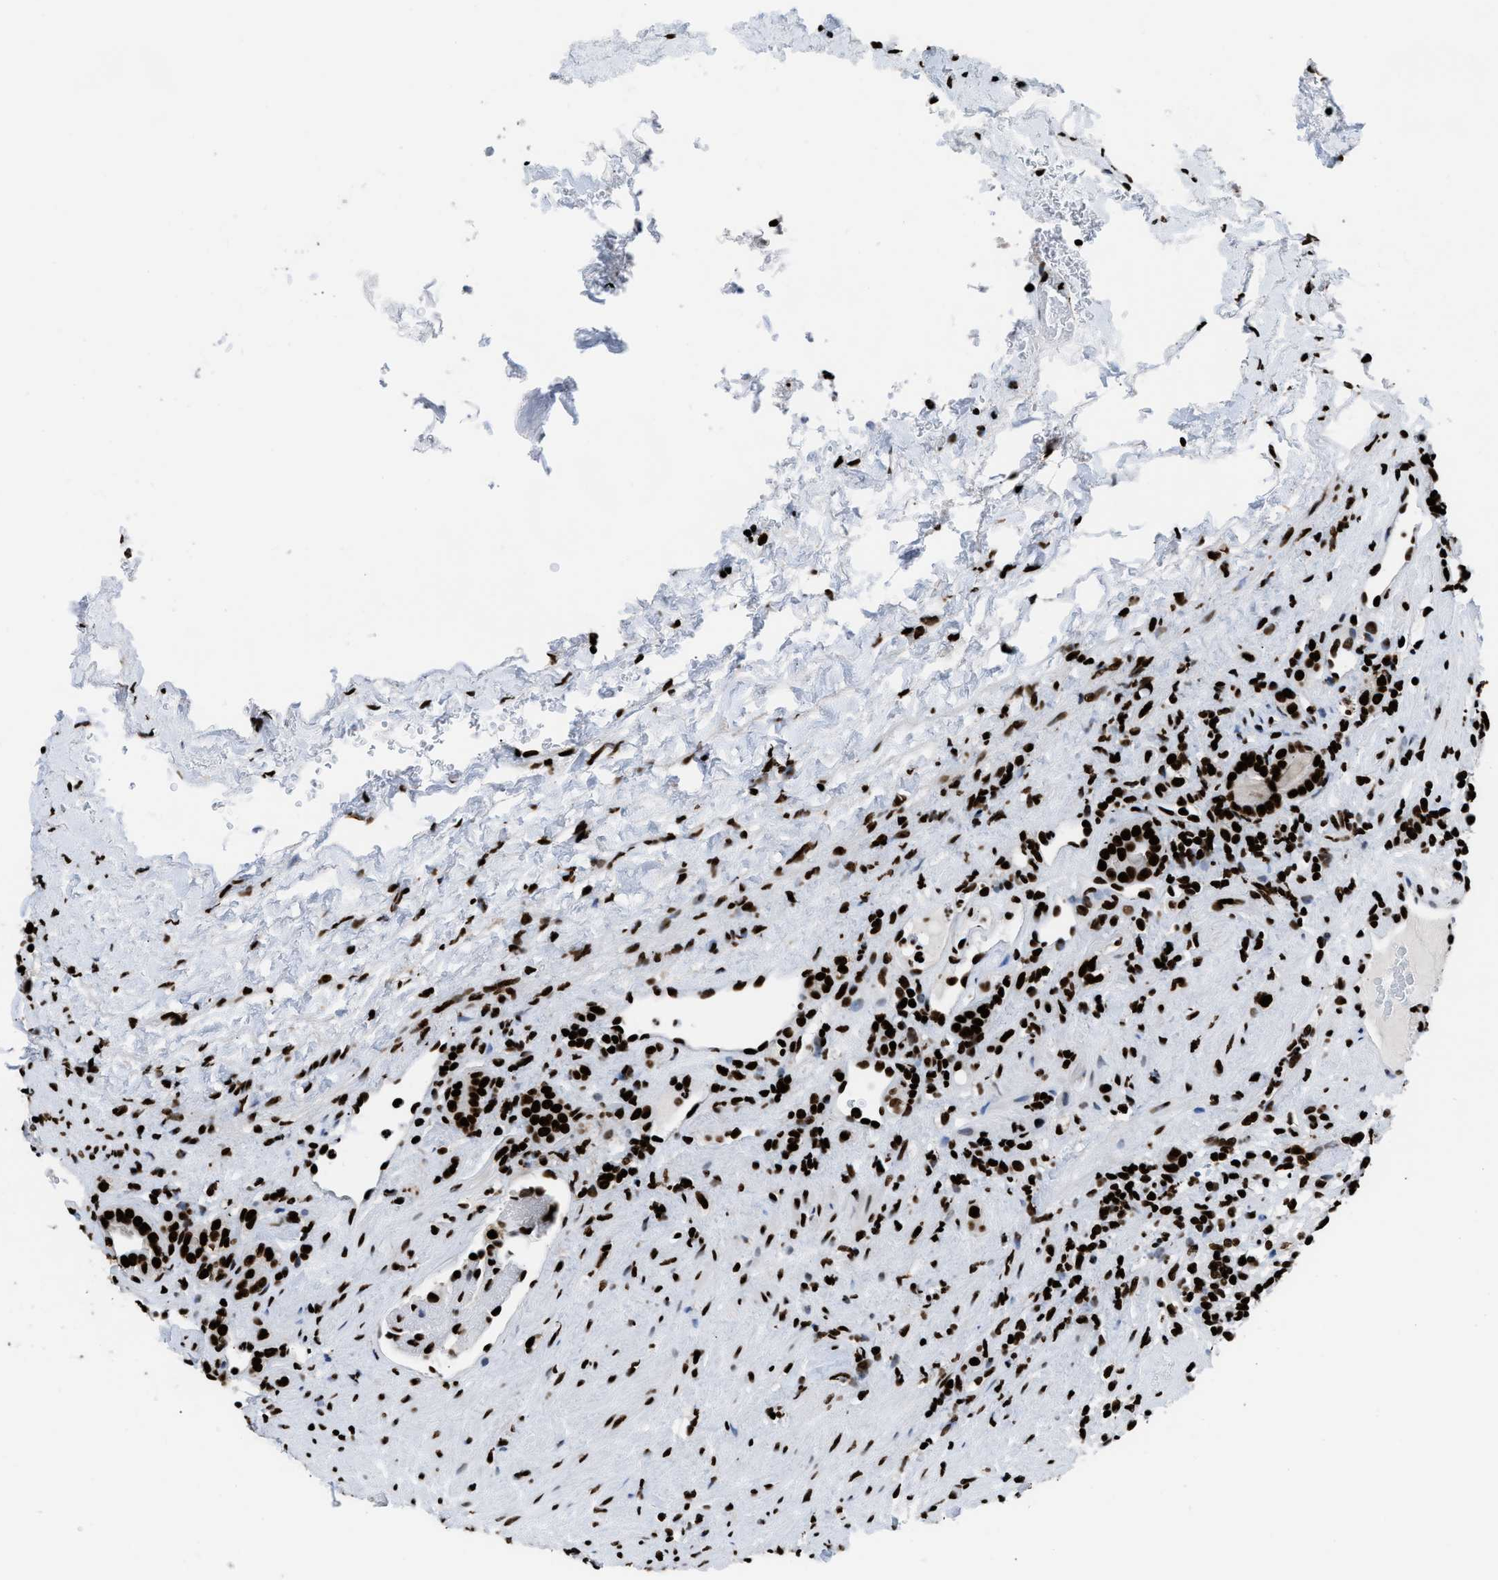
{"staining": {"intensity": "strong", "quantity": ">75%", "location": "nuclear"}, "tissue": "renal cancer", "cell_type": "Tumor cells", "image_type": "cancer", "snomed": [{"axis": "morphology", "description": "Normal tissue, NOS"}, {"axis": "morphology", "description": "Adenocarcinoma, NOS"}, {"axis": "topography", "description": "Kidney"}], "caption": "Renal cancer (adenocarcinoma) stained with a protein marker shows strong staining in tumor cells.", "gene": "HNRNPM", "patient": {"sex": "female", "age": 72}}